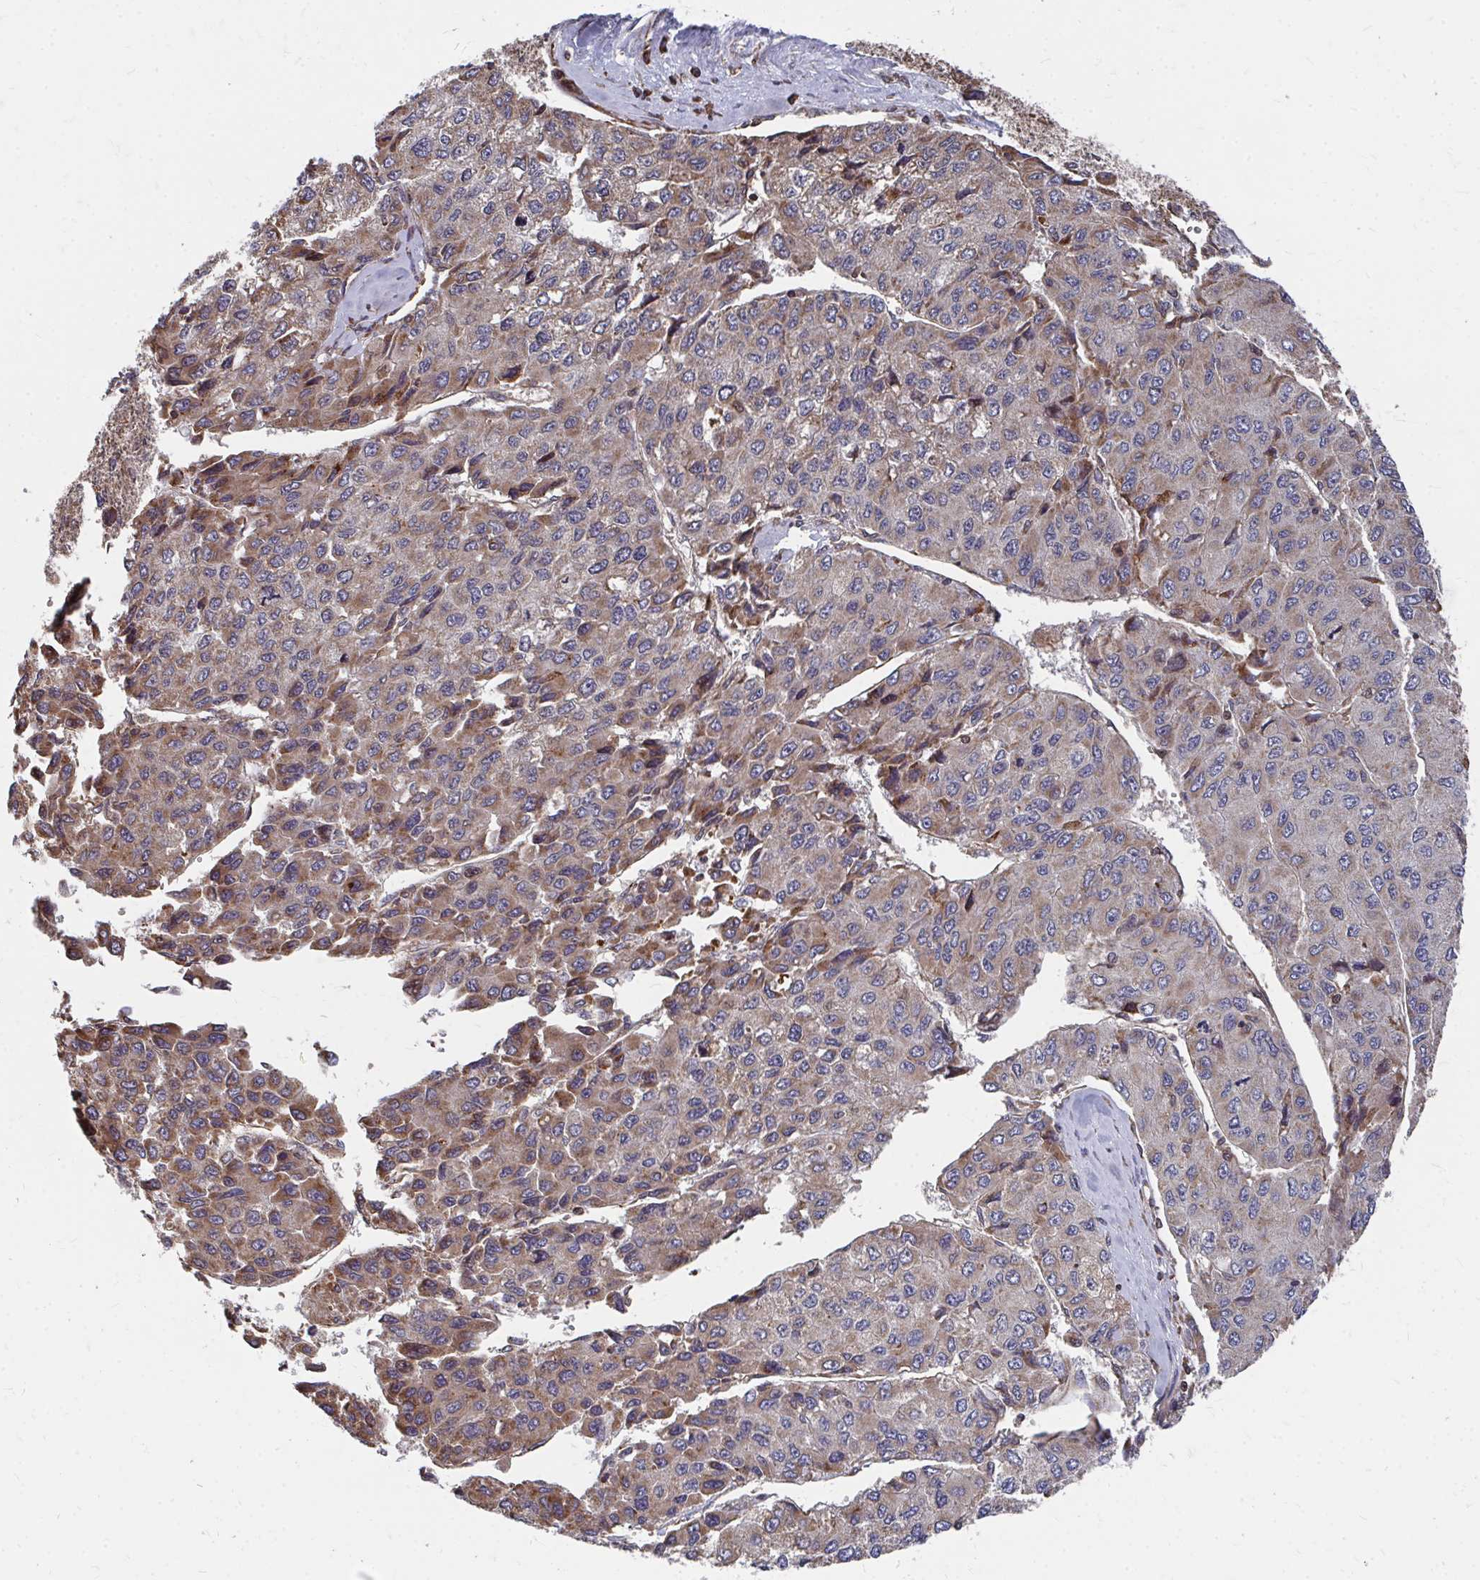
{"staining": {"intensity": "moderate", "quantity": ">75%", "location": "cytoplasmic/membranous"}, "tissue": "liver cancer", "cell_type": "Tumor cells", "image_type": "cancer", "snomed": [{"axis": "morphology", "description": "Carcinoma, Hepatocellular, NOS"}, {"axis": "topography", "description": "Liver"}], "caption": "Protein expression by immunohistochemistry (IHC) displays moderate cytoplasmic/membranous positivity in about >75% of tumor cells in liver cancer (hepatocellular carcinoma).", "gene": "FAM89A", "patient": {"sex": "female", "age": 66}}